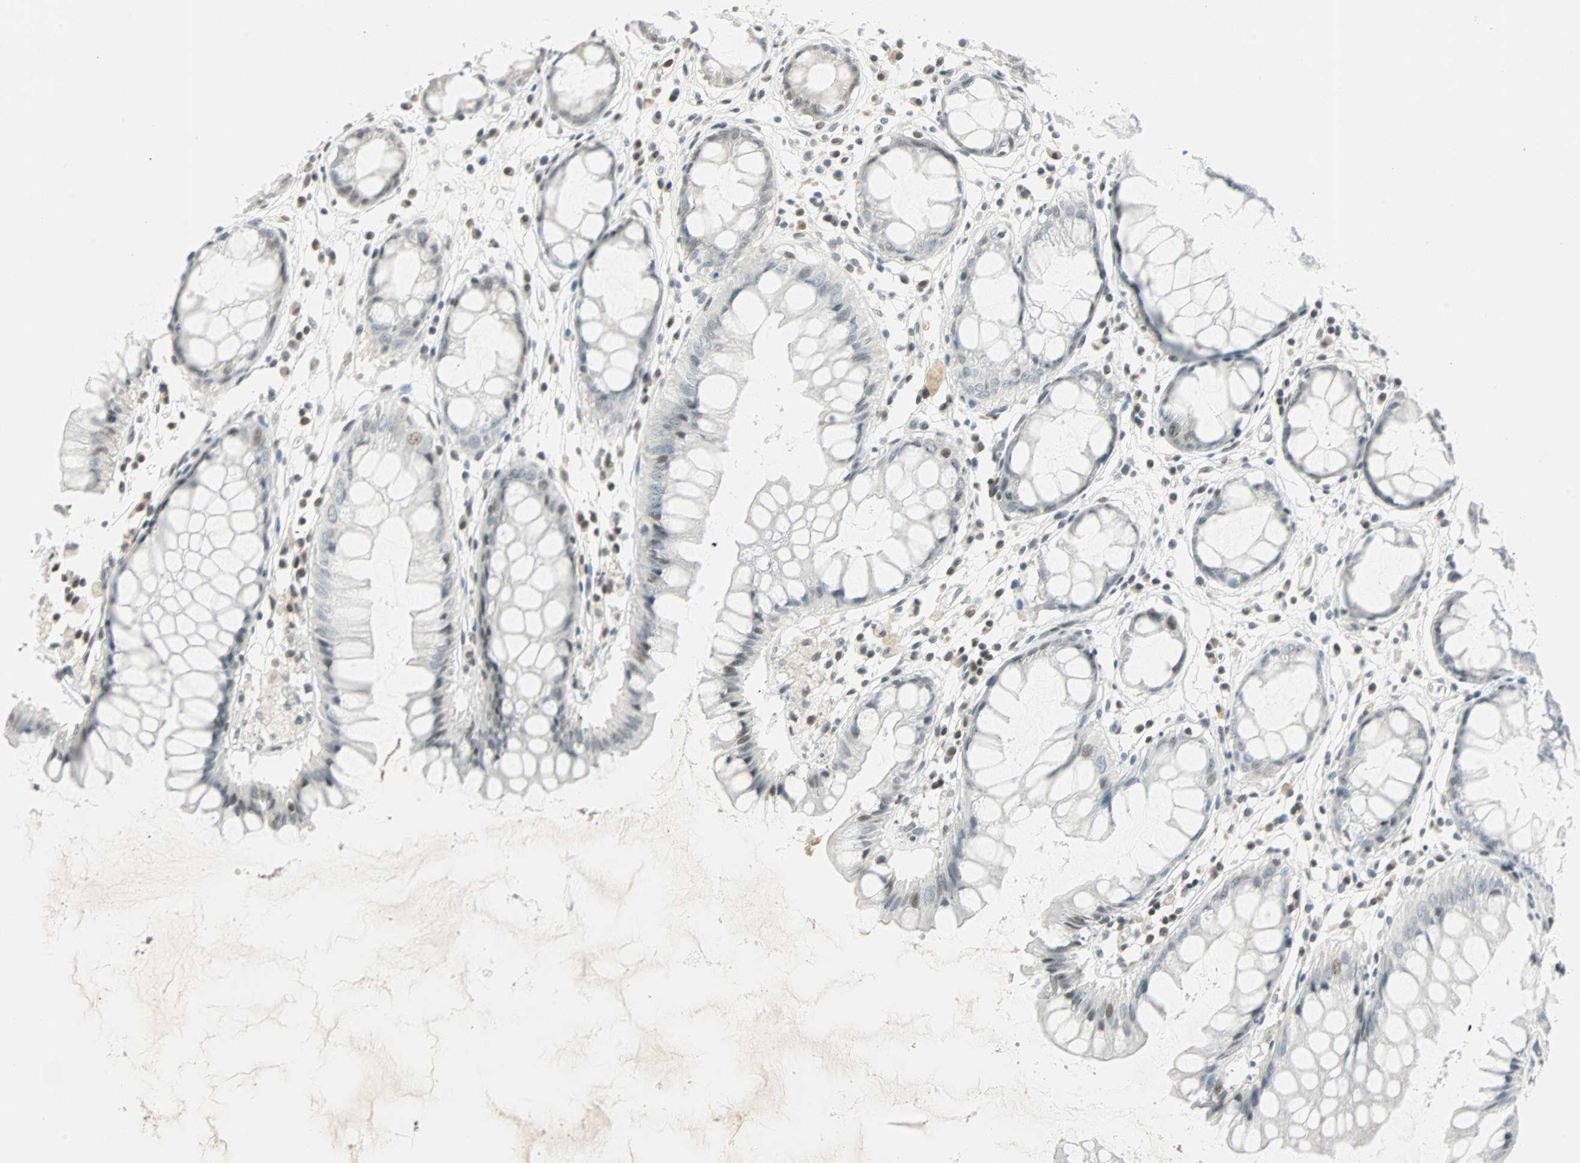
{"staining": {"intensity": "weak", "quantity": "<25%", "location": "nuclear"}, "tissue": "rectum", "cell_type": "Glandular cells", "image_type": "normal", "snomed": [{"axis": "morphology", "description": "Normal tissue, NOS"}, {"axis": "morphology", "description": "Adenocarcinoma, NOS"}, {"axis": "topography", "description": "Rectum"}], "caption": "High magnification brightfield microscopy of normal rectum stained with DAB (brown) and counterstained with hematoxylin (blue): glandular cells show no significant staining.", "gene": "SMAD3", "patient": {"sex": "female", "age": 65}}